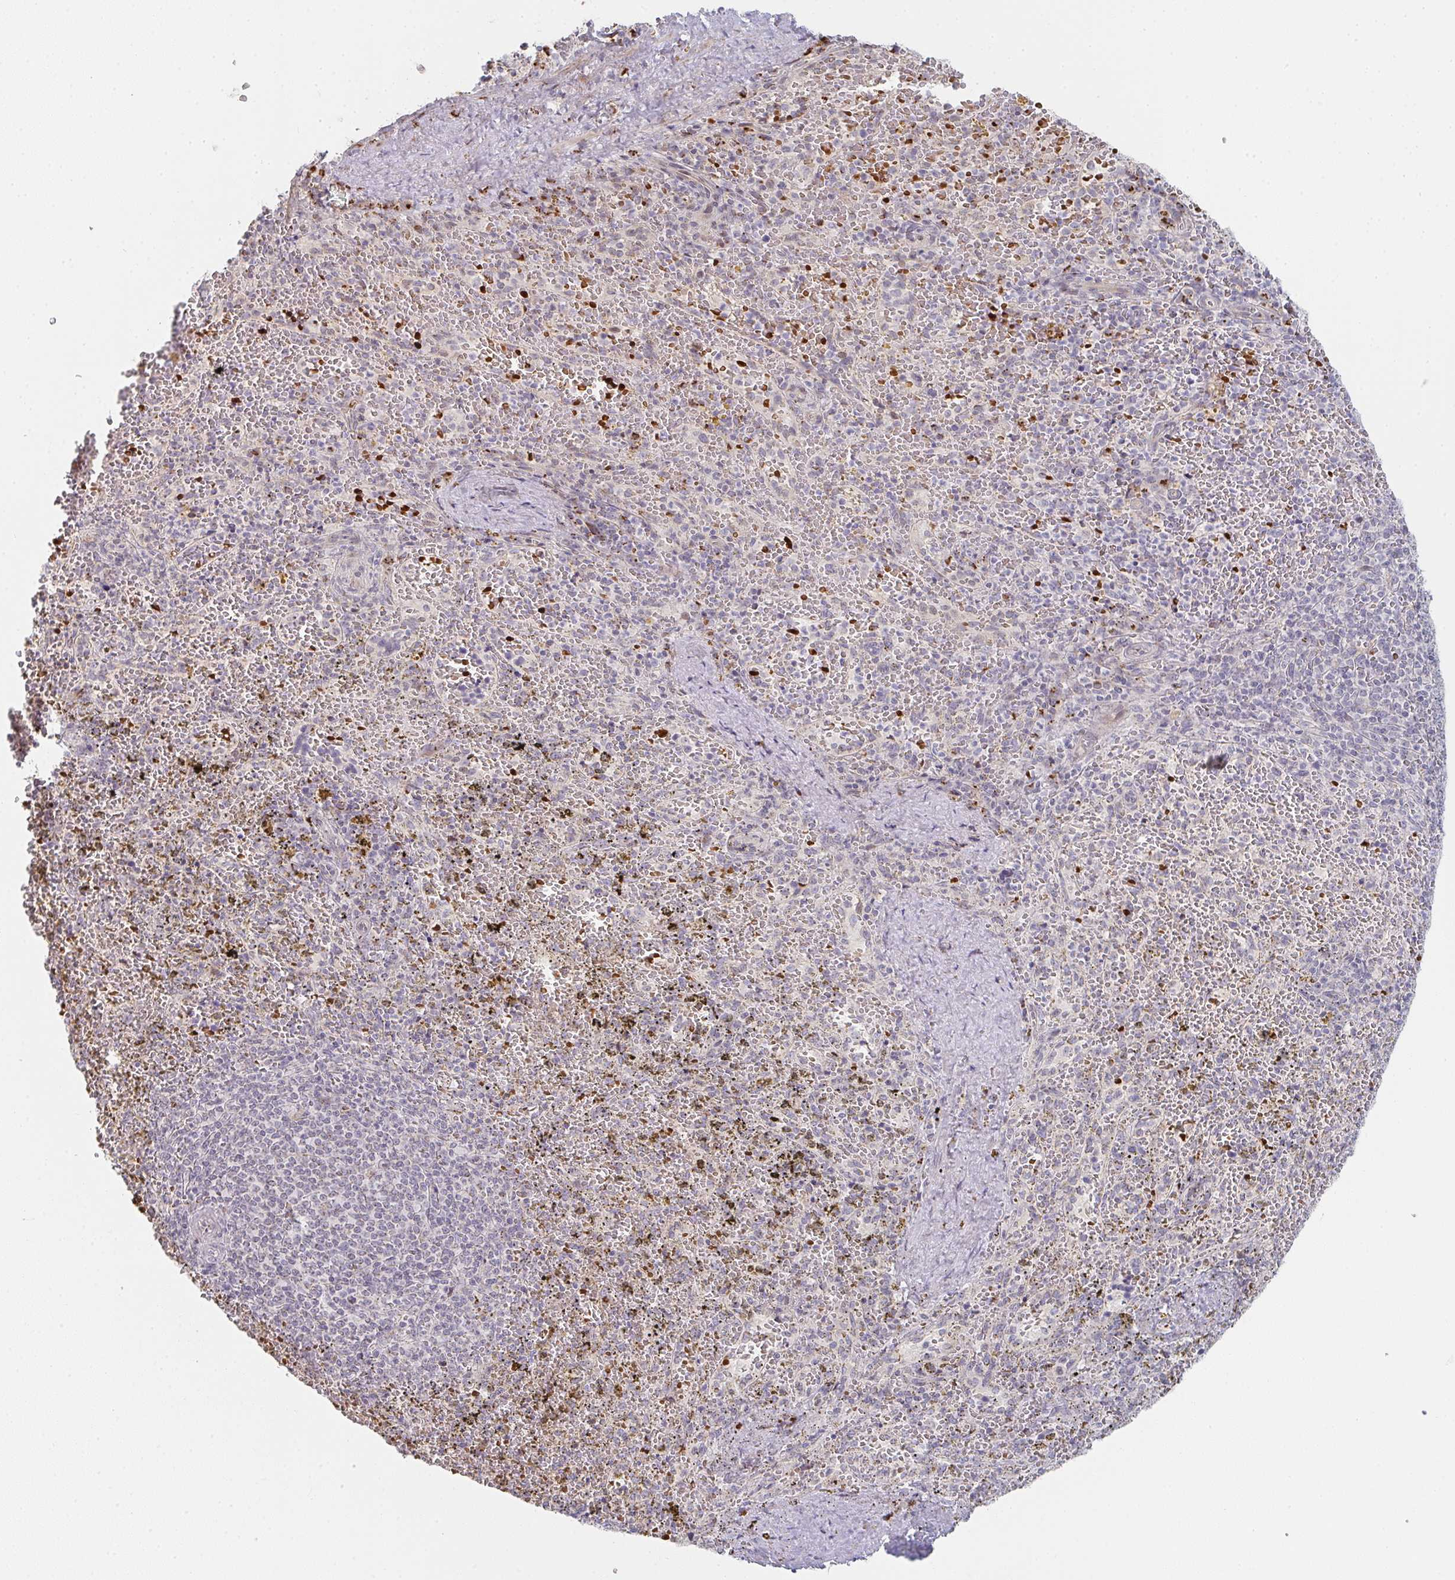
{"staining": {"intensity": "negative", "quantity": "none", "location": "none"}, "tissue": "spleen", "cell_type": "Cells in red pulp", "image_type": "normal", "snomed": [{"axis": "morphology", "description": "Normal tissue, NOS"}, {"axis": "topography", "description": "Spleen"}], "caption": "High power microscopy image of an immunohistochemistry (IHC) histopathology image of benign spleen, revealing no significant positivity in cells in red pulp. Nuclei are stained in blue.", "gene": "ZNF526", "patient": {"sex": "female", "age": 50}}